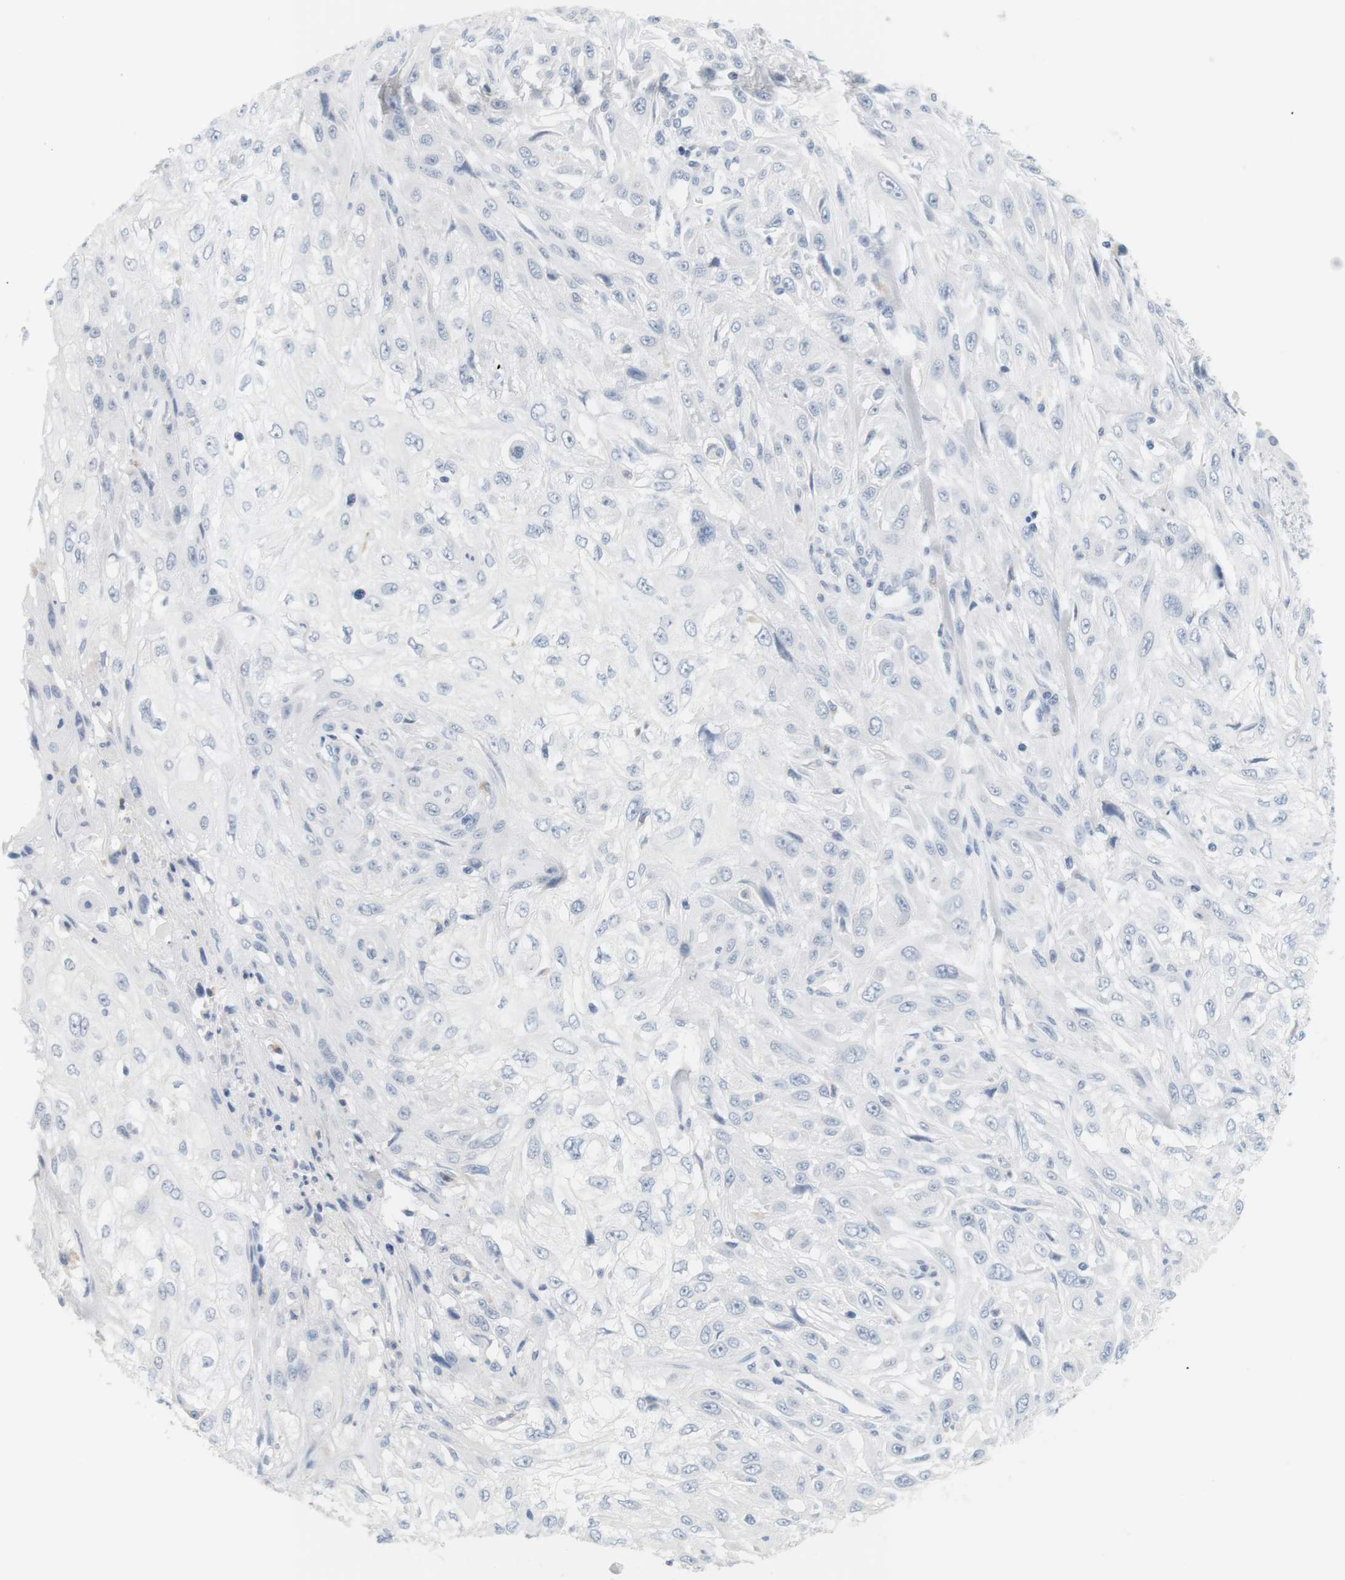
{"staining": {"intensity": "negative", "quantity": "none", "location": "none"}, "tissue": "skin cancer", "cell_type": "Tumor cells", "image_type": "cancer", "snomed": [{"axis": "morphology", "description": "Squamous cell carcinoma, NOS"}, {"axis": "topography", "description": "Skin"}], "caption": "Skin cancer was stained to show a protein in brown. There is no significant positivity in tumor cells.", "gene": "OPRM1", "patient": {"sex": "male", "age": 75}}